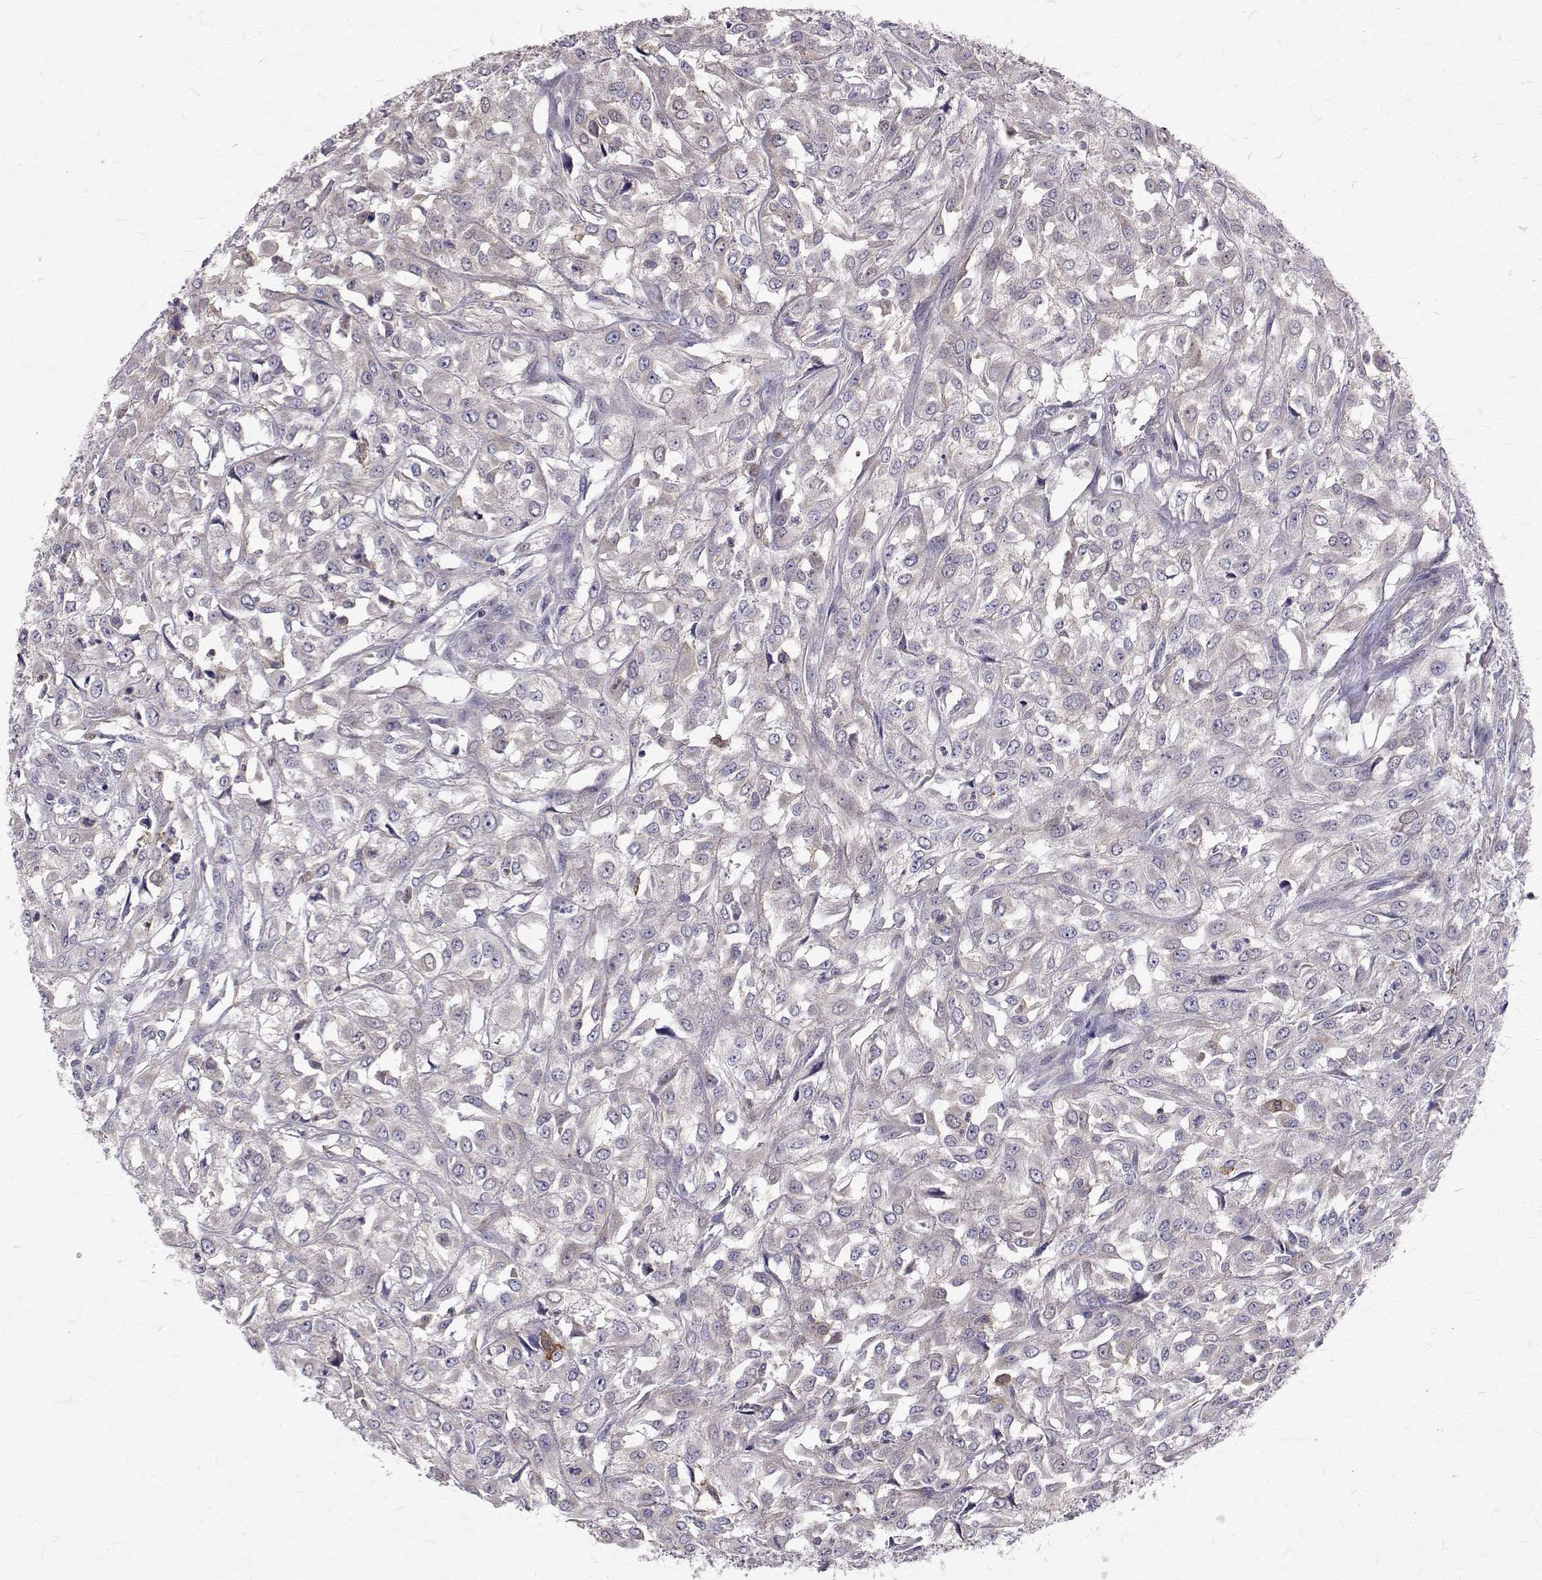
{"staining": {"intensity": "weak", "quantity": "<25%", "location": "nuclear"}, "tissue": "urothelial cancer", "cell_type": "Tumor cells", "image_type": "cancer", "snomed": [{"axis": "morphology", "description": "Urothelial carcinoma, High grade"}, {"axis": "topography", "description": "Urinary bladder"}], "caption": "Protein analysis of urothelial cancer displays no significant staining in tumor cells. (DAB (3,3'-diaminobenzidine) immunohistochemistry (IHC) with hematoxylin counter stain).", "gene": "CCDC89", "patient": {"sex": "male", "age": 67}}